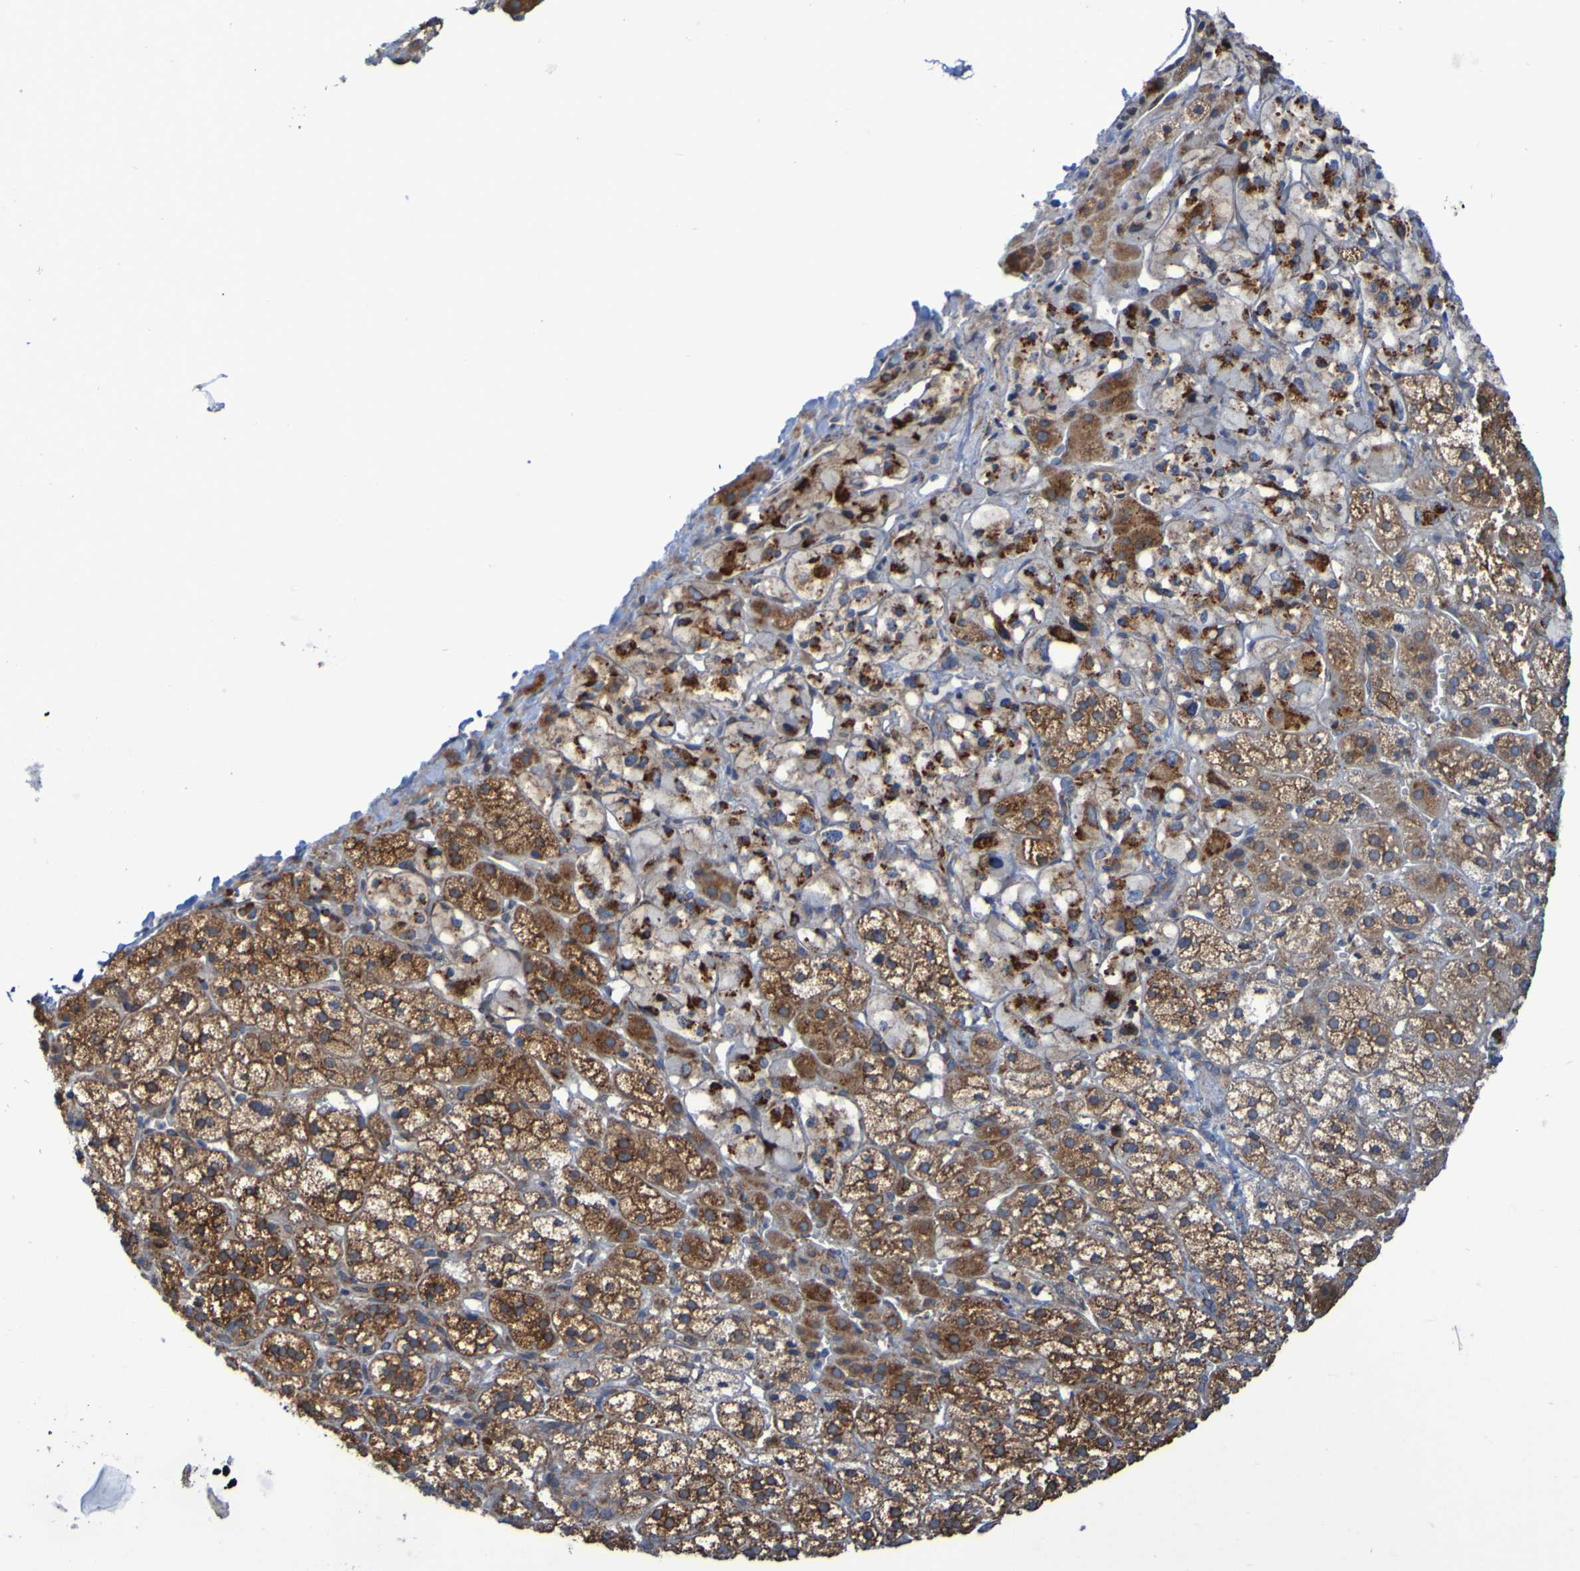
{"staining": {"intensity": "moderate", "quantity": ">75%", "location": "cytoplasmic/membranous"}, "tissue": "adrenal gland", "cell_type": "Glandular cells", "image_type": "normal", "snomed": [{"axis": "morphology", "description": "Normal tissue, NOS"}, {"axis": "topography", "description": "Adrenal gland"}], "caption": "The immunohistochemical stain highlights moderate cytoplasmic/membranous positivity in glandular cells of unremarkable adrenal gland. The protein is stained brown, and the nuclei are stained in blue (DAB IHC with brightfield microscopy, high magnification).", "gene": "FKBP3", "patient": {"sex": "male", "age": 56}}